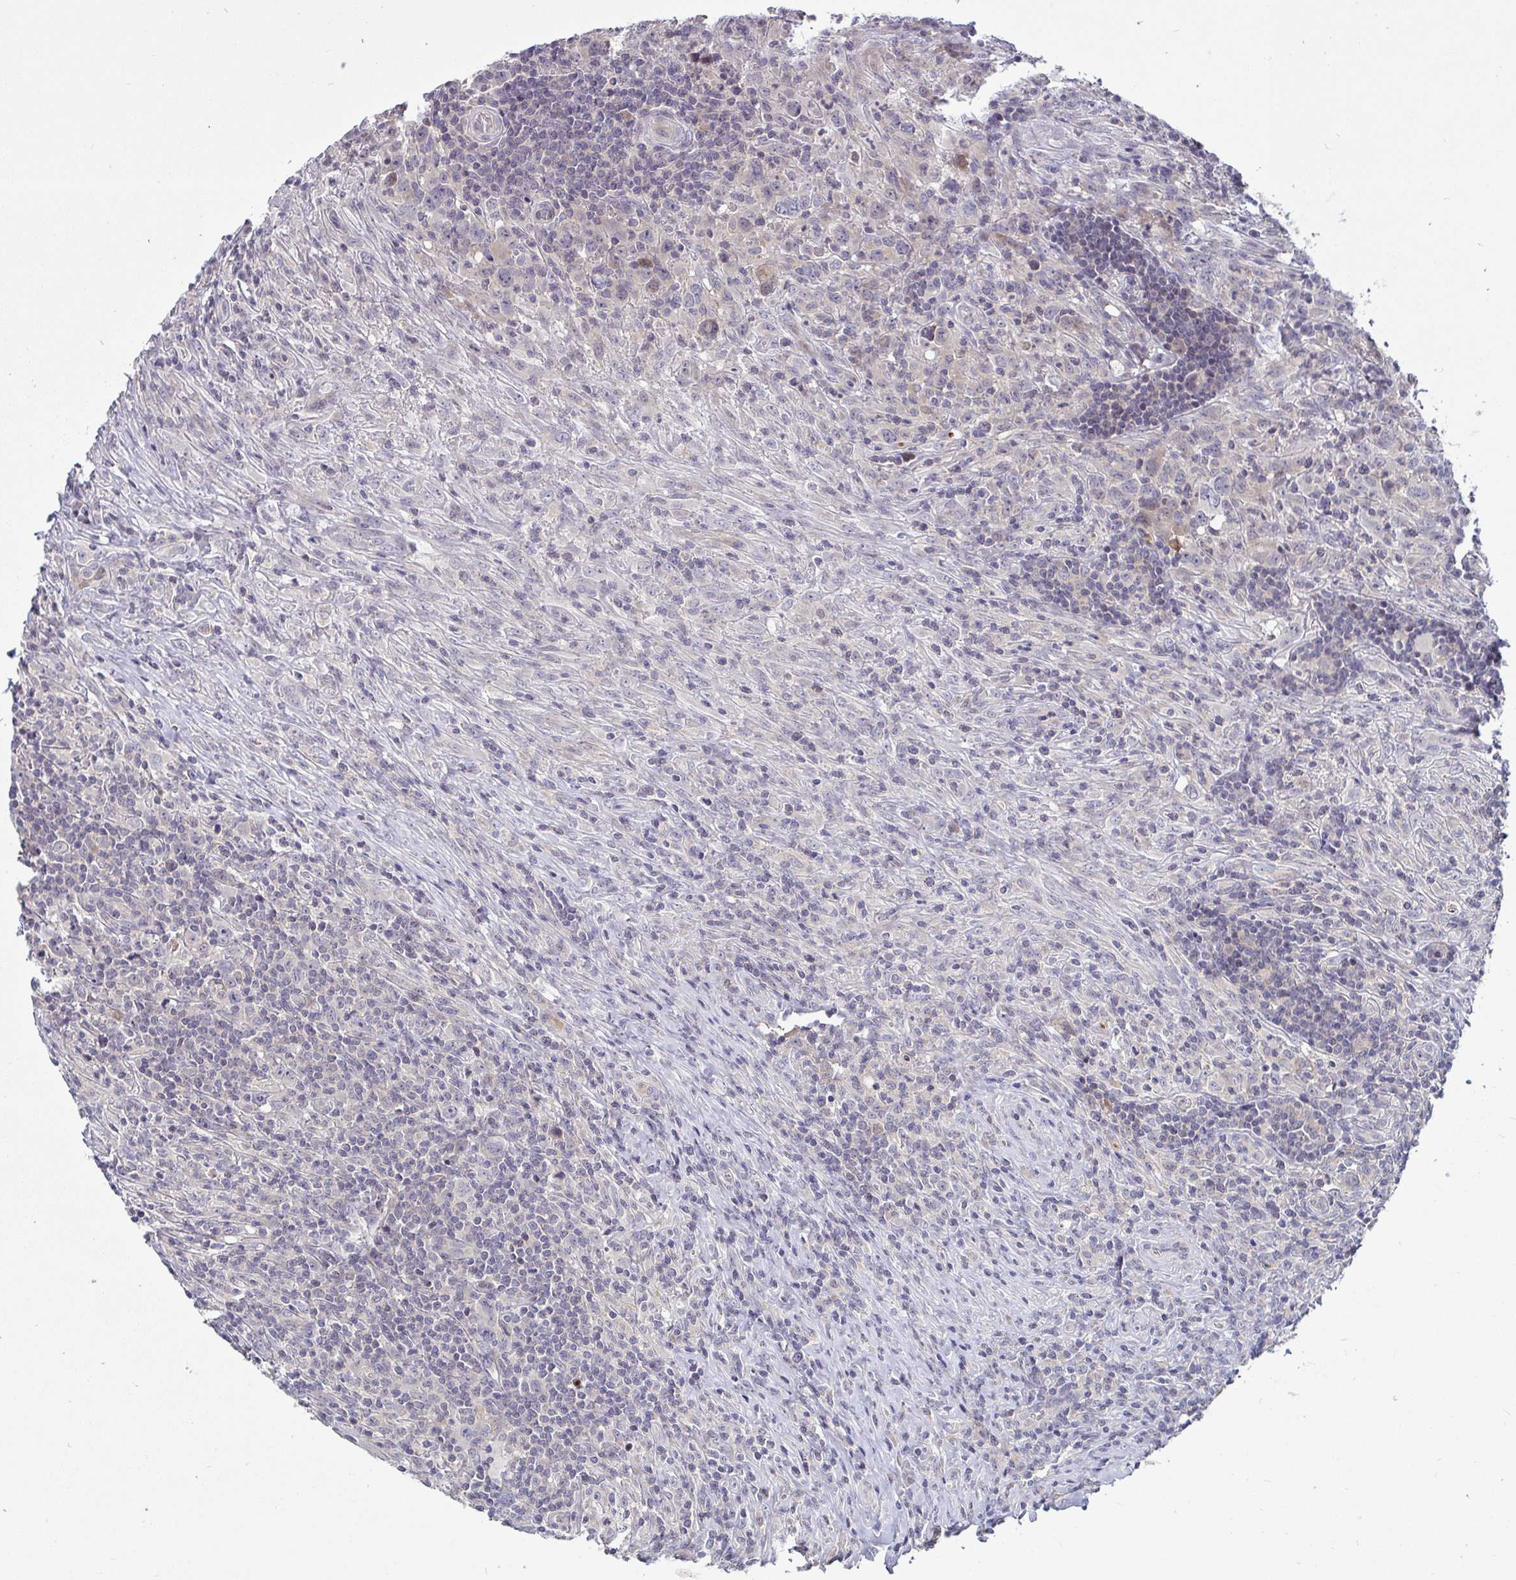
{"staining": {"intensity": "negative", "quantity": "none", "location": "none"}, "tissue": "lymphoma", "cell_type": "Tumor cells", "image_type": "cancer", "snomed": [{"axis": "morphology", "description": "Hodgkin's disease, NOS"}, {"axis": "topography", "description": "Lymph node"}], "caption": "This is an immunohistochemistry (IHC) photomicrograph of human Hodgkin's disease. There is no expression in tumor cells.", "gene": "GSTM1", "patient": {"sex": "female", "age": 18}}